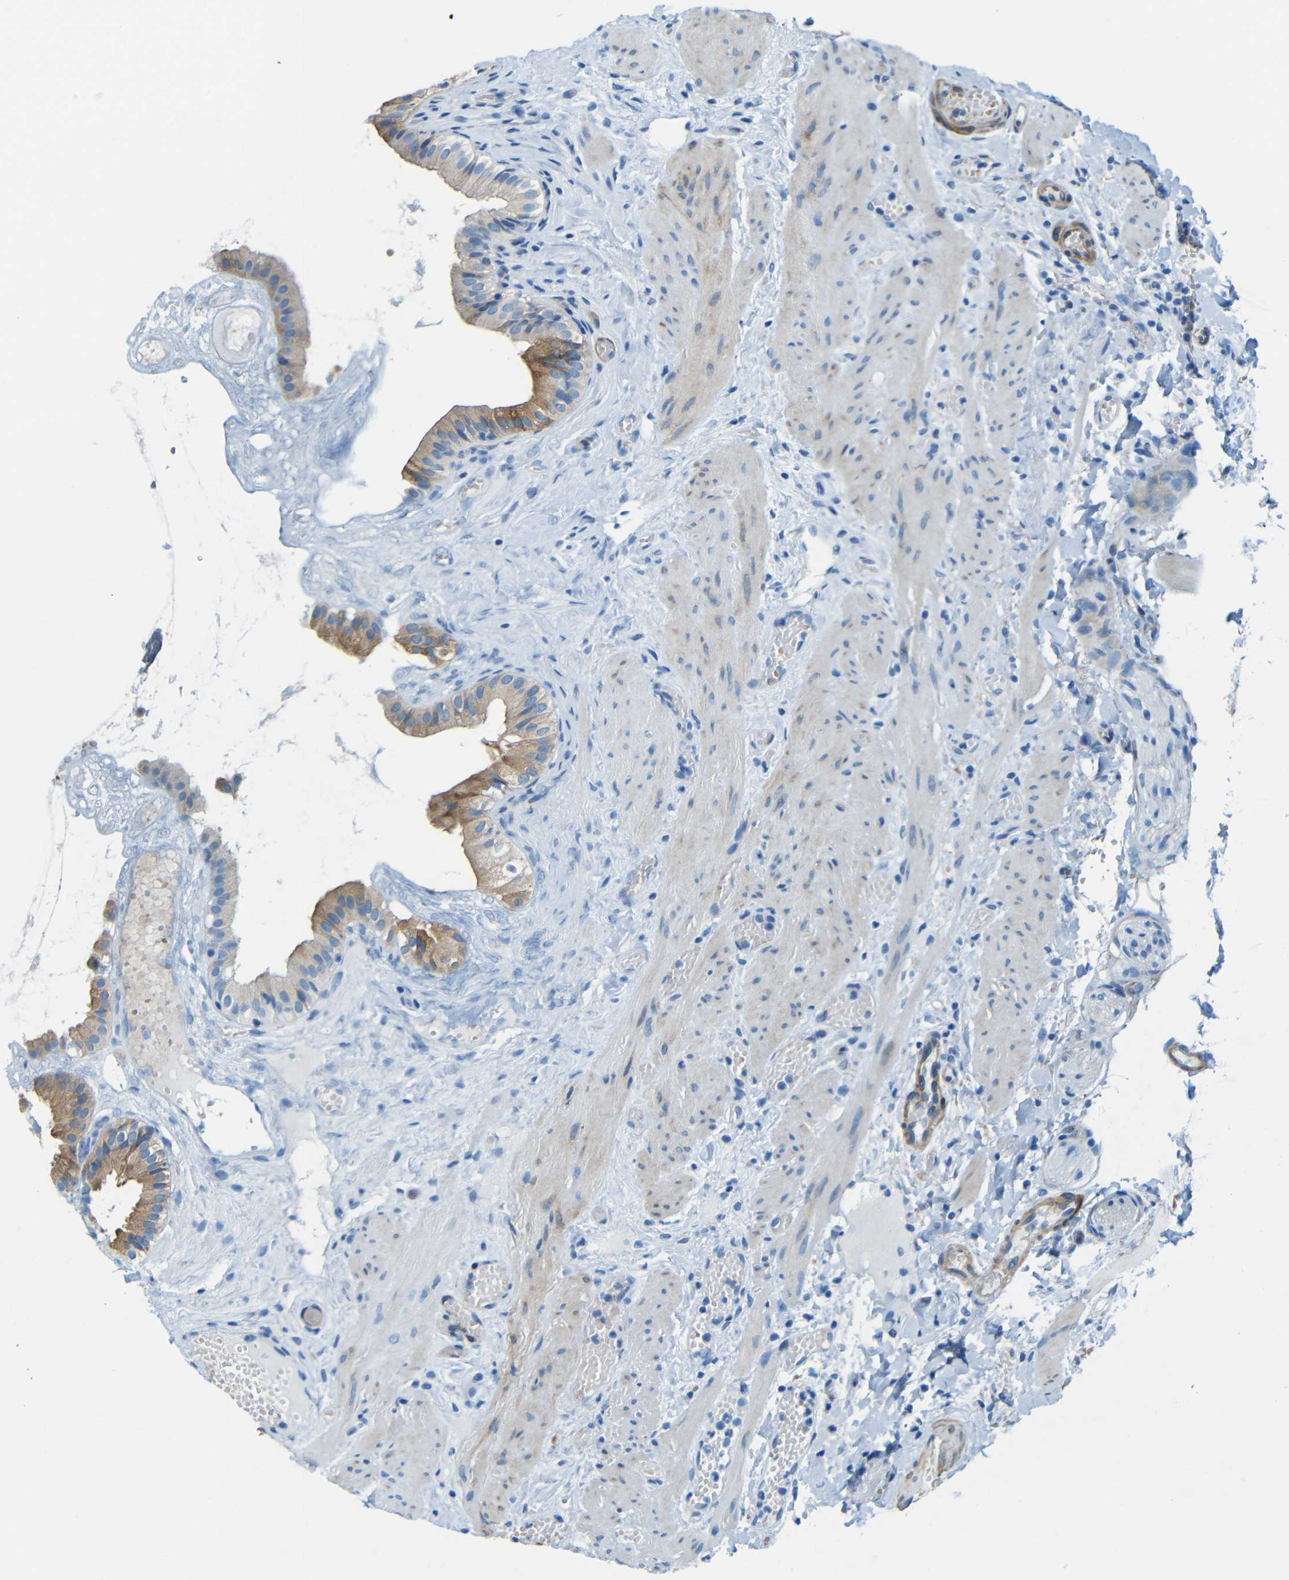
{"staining": {"intensity": "moderate", "quantity": "25%-75%", "location": "cytoplasmic/membranous"}, "tissue": "gallbladder", "cell_type": "Glandular cells", "image_type": "normal", "snomed": [{"axis": "morphology", "description": "Normal tissue, NOS"}, {"axis": "topography", "description": "Gallbladder"}], "caption": "IHC histopathology image of unremarkable human gallbladder stained for a protein (brown), which demonstrates medium levels of moderate cytoplasmic/membranous staining in approximately 25%-75% of glandular cells.", "gene": "MAP2", "patient": {"sex": "female", "age": 26}}